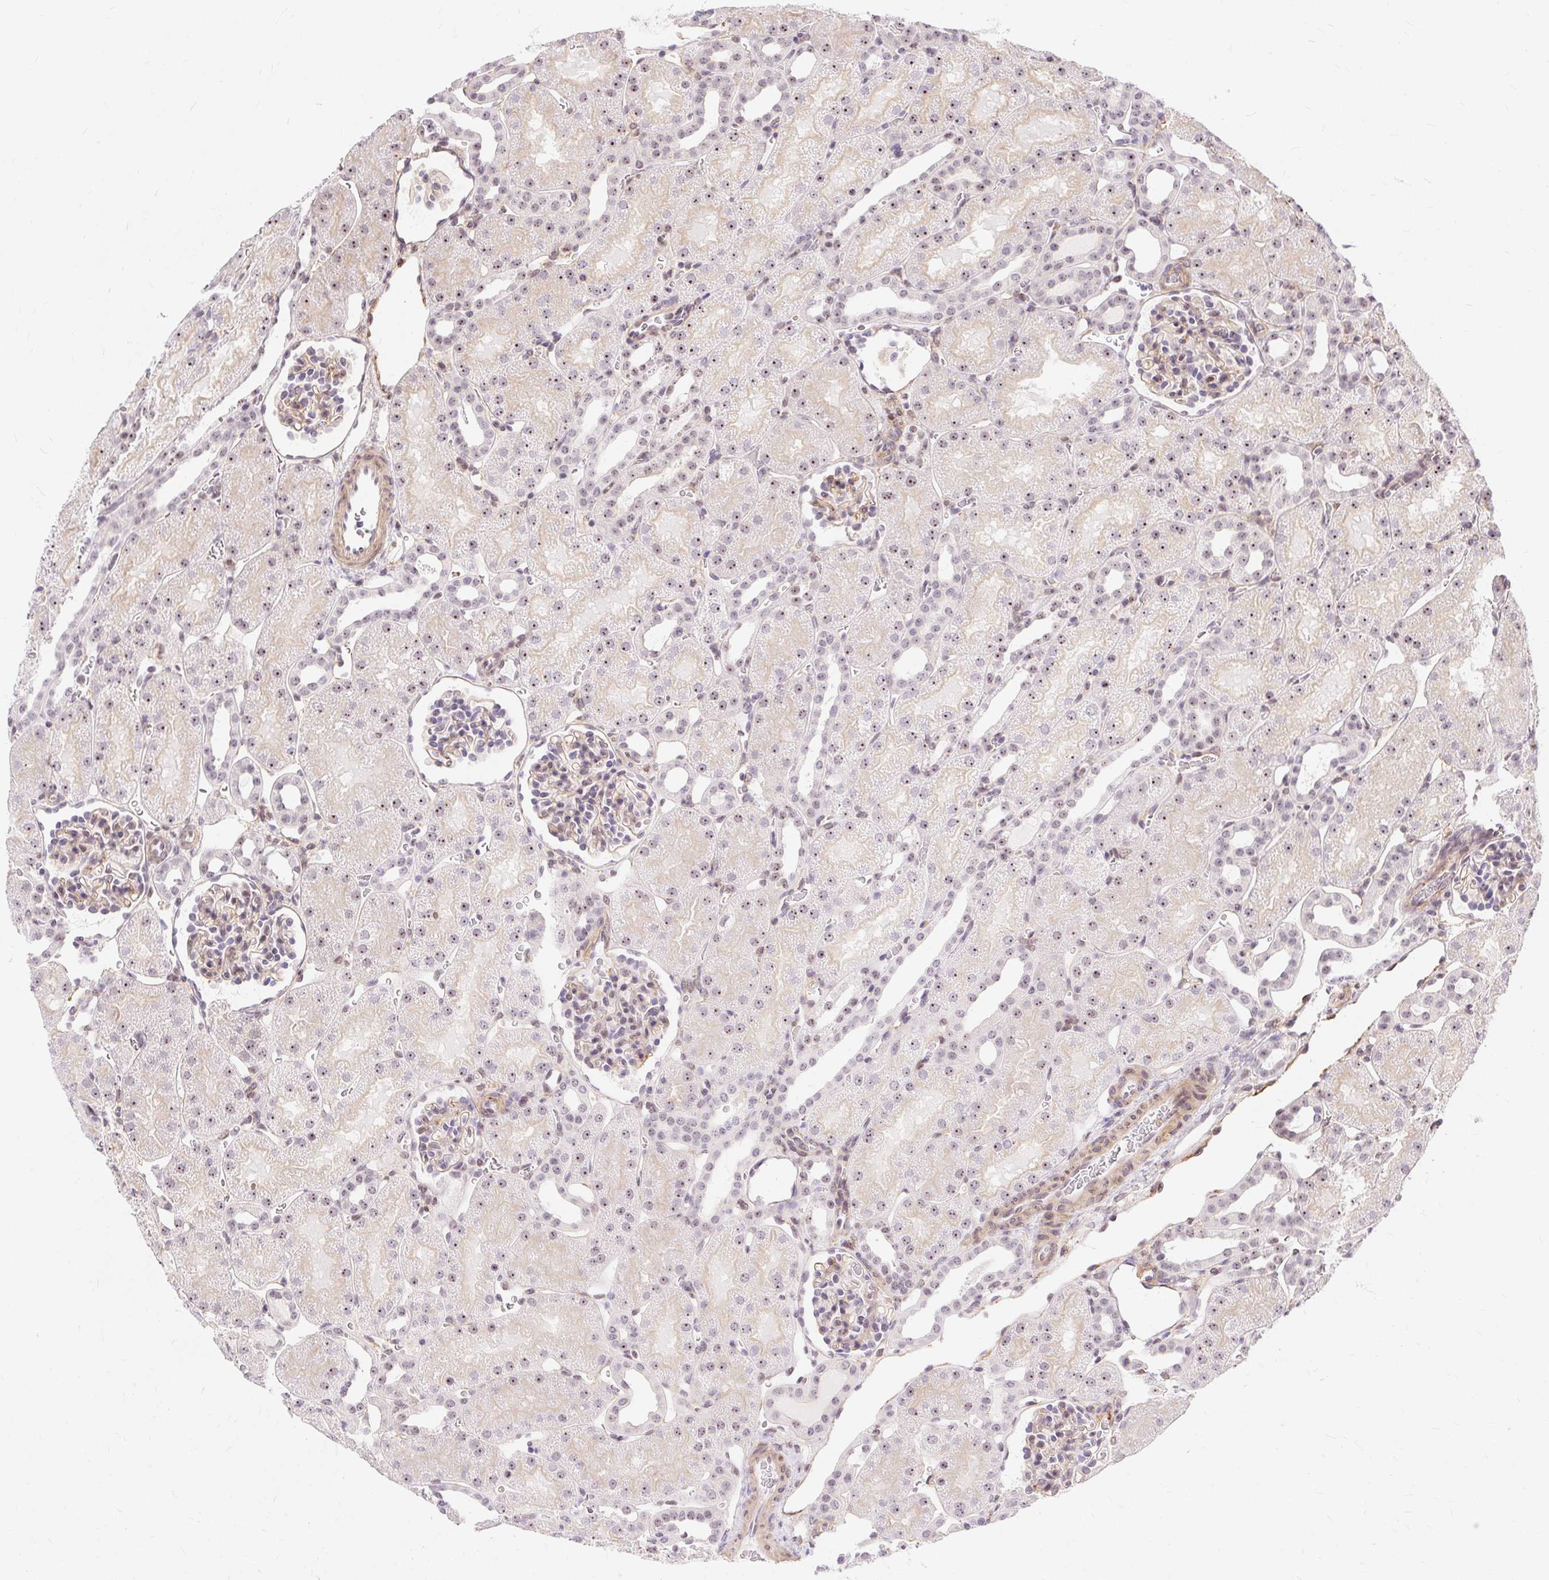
{"staining": {"intensity": "weak", "quantity": "25%-75%", "location": "cytoplasmic/membranous,nuclear"}, "tissue": "kidney", "cell_type": "Cells in glomeruli", "image_type": "normal", "snomed": [{"axis": "morphology", "description": "Normal tissue, NOS"}, {"axis": "topography", "description": "Kidney"}], "caption": "IHC of normal kidney shows low levels of weak cytoplasmic/membranous,nuclear positivity in approximately 25%-75% of cells in glomeruli.", "gene": "OBP2A", "patient": {"sex": "male", "age": 2}}